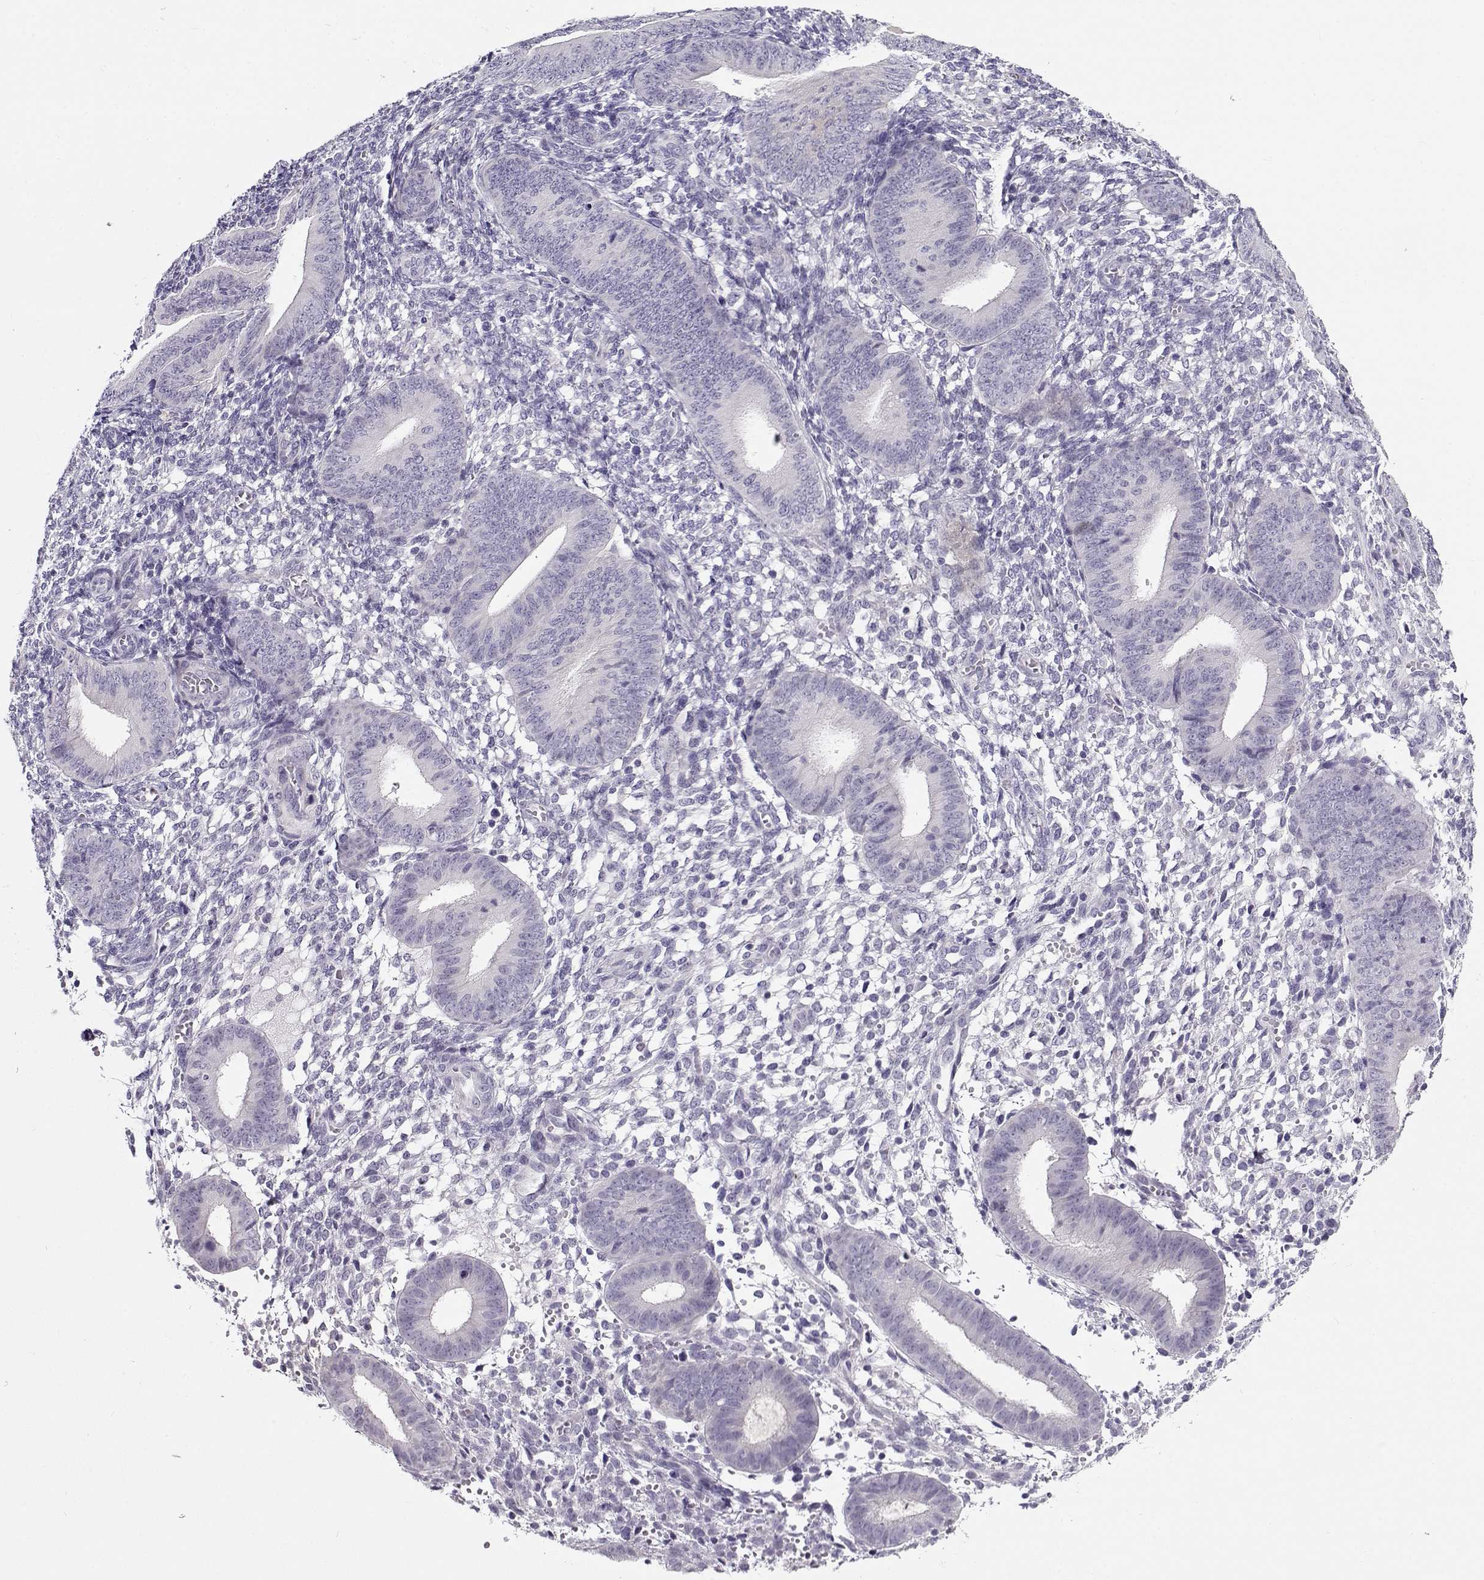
{"staining": {"intensity": "negative", "quantity": "none", "location": "none"}, "tissue": "endometrium", "cell_type": "Cells in endometrial stroma", "image_type": "normal", "snomed": [{"axis": "morphology", "description": "Normal tissue, NOS"}, {"axis": "topography", "description": "Endometrium"}], "caption": "Unremarkable endometrium was stained to show a protein in brown. There is no significant positivity in cells in endometrial stroma. (DAB (3,3'-diaminobenzidine) immunohistochemistry visualized using brightfield microscopy, high magnification).", "gene": "FEZF1", "patient": {"sex": "female", "age": 39}}